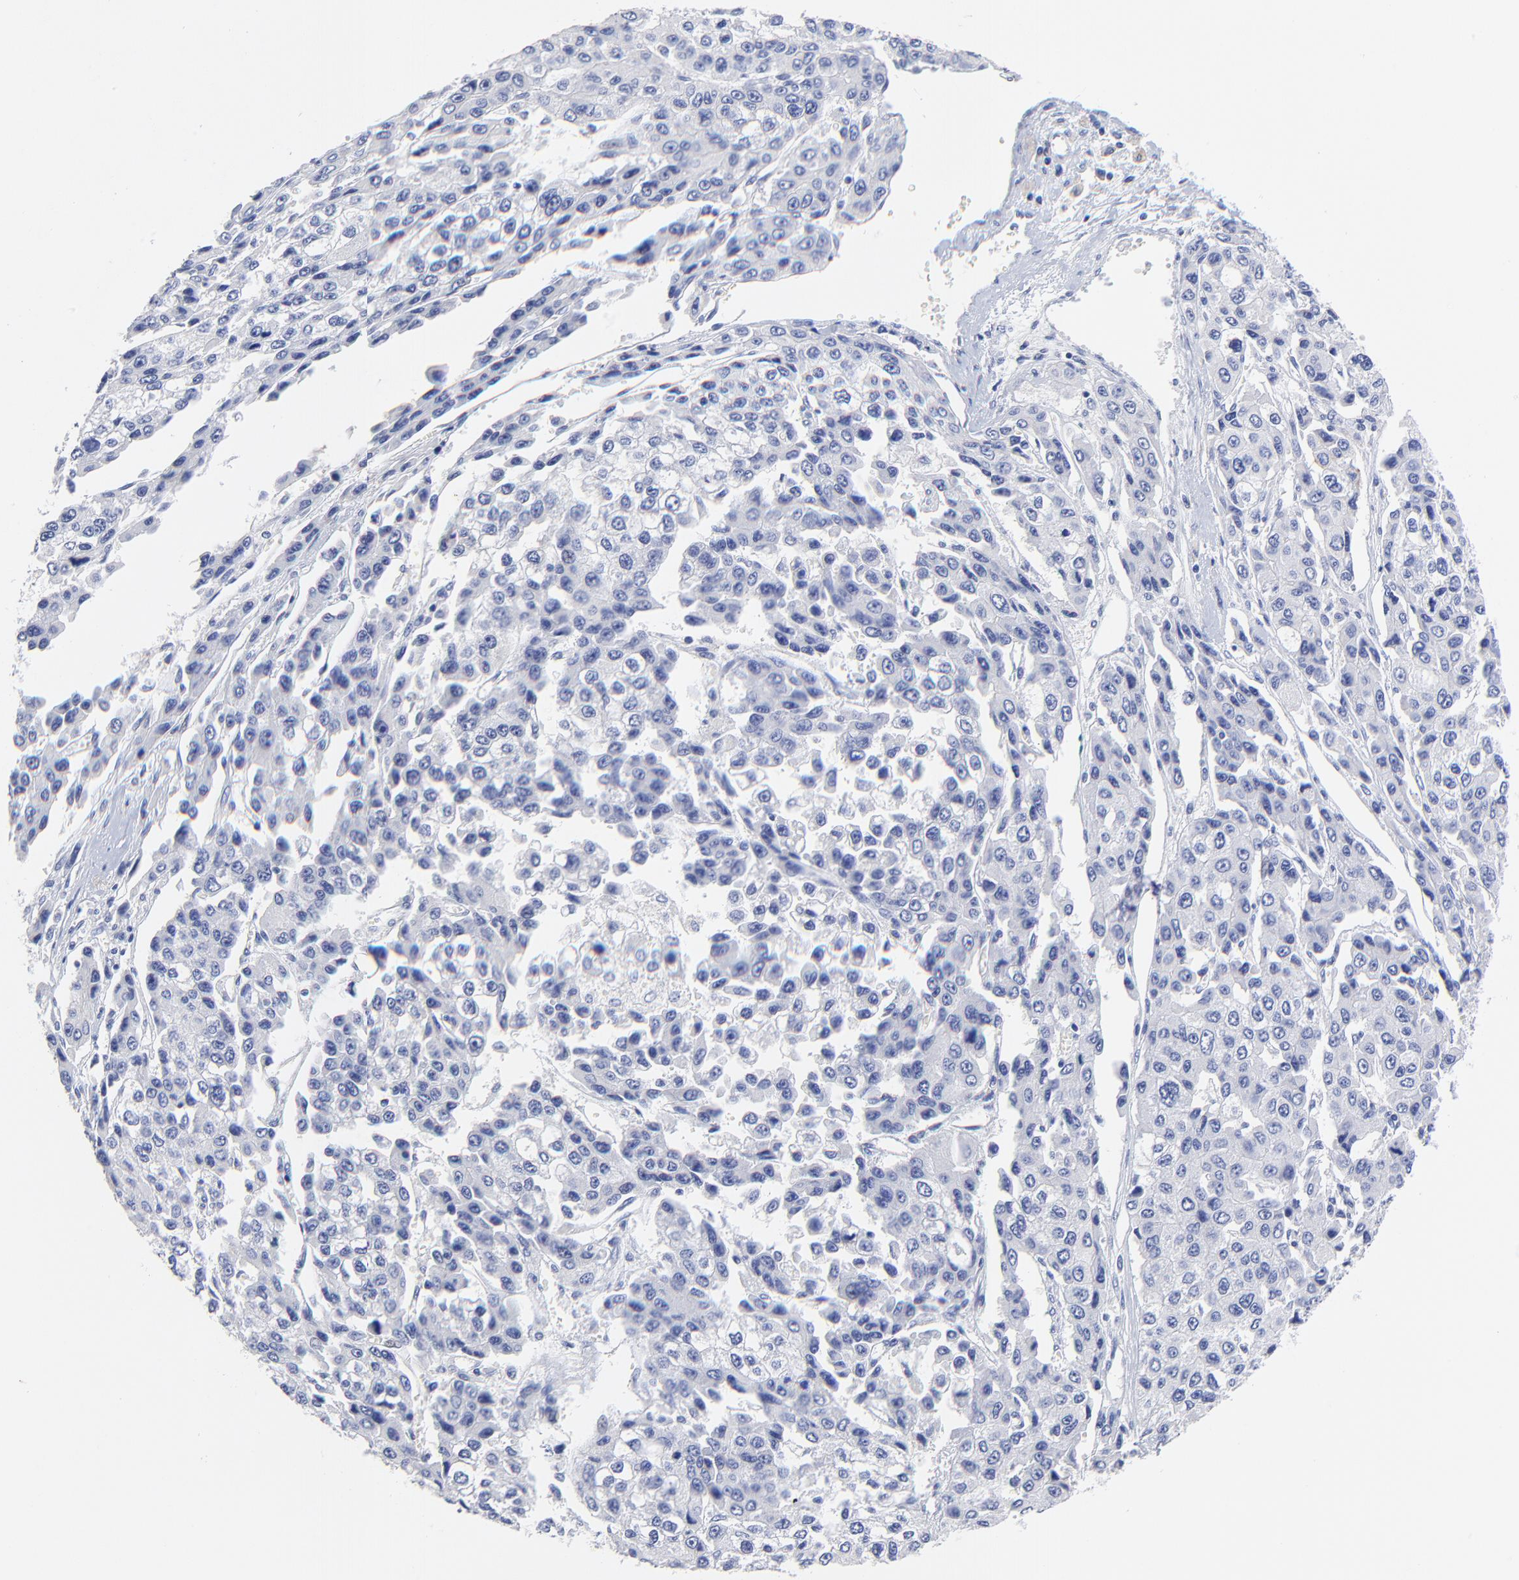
{"staining": {"intensity": "negative", "quantity": "none", "location": "none"}, "tissue": "liver cancer", "cell_type": "Tumor cells", "image_type": "cancer", "snomed": [{"axis": "morphology", "description": "Carcinoma, Hepatocellular, NOS"}, {"axis": "topography", "description": "Liver"}], "caption": "Tumor cells are negative for protein expression in human liver hepatocellular carcinoma. The staining was performed using DAB to visualize the protein expression in brown, while the nuclei were stained in blue with hematoxylin (Magnification: 20x).", "gene": "SULT4A1", "patient": {"sex": "female", "age": 66}}